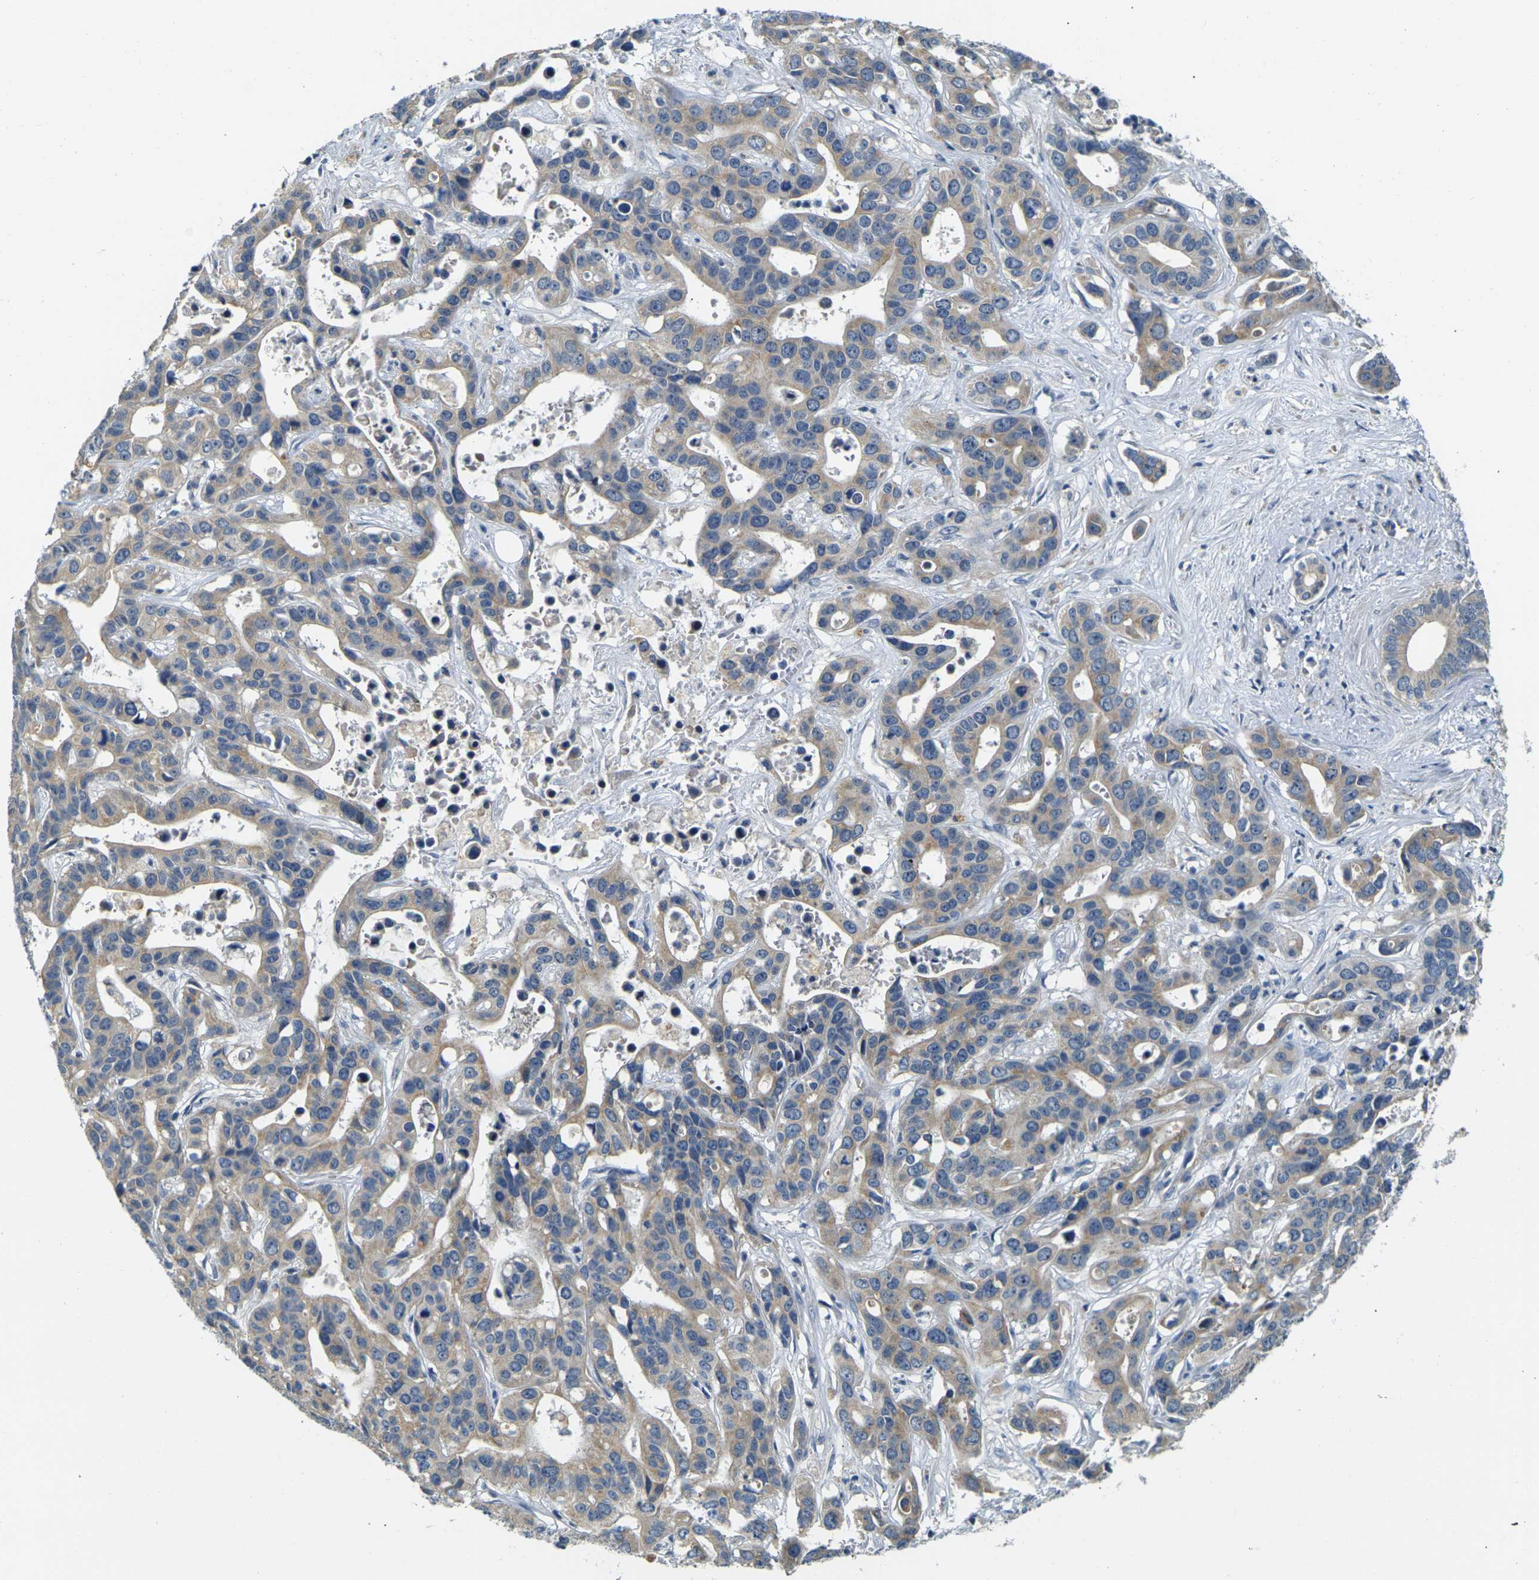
{"staining": {"intensity": "weak", "quantity": ">75%", "location": "cytoplasmic/membranous"}, "tissue": "liver cancer", "cell_type": "Tumor cells", "image_type": "cancer", "snomed": [{"axis": "morphology", "description": "Cholangiocarcinoma"}, {"axis": "topography", "description": "Liver"}], "caption": "This image reveals immunohistochemistry staining of human liver cancer (cholangiocarcinoma), with low weak cytoplasmic/membranous positivity in about >75% of tumor cells.", "gene": "SHISAL2B", "patient": {"sex": "female", "age": 65}}